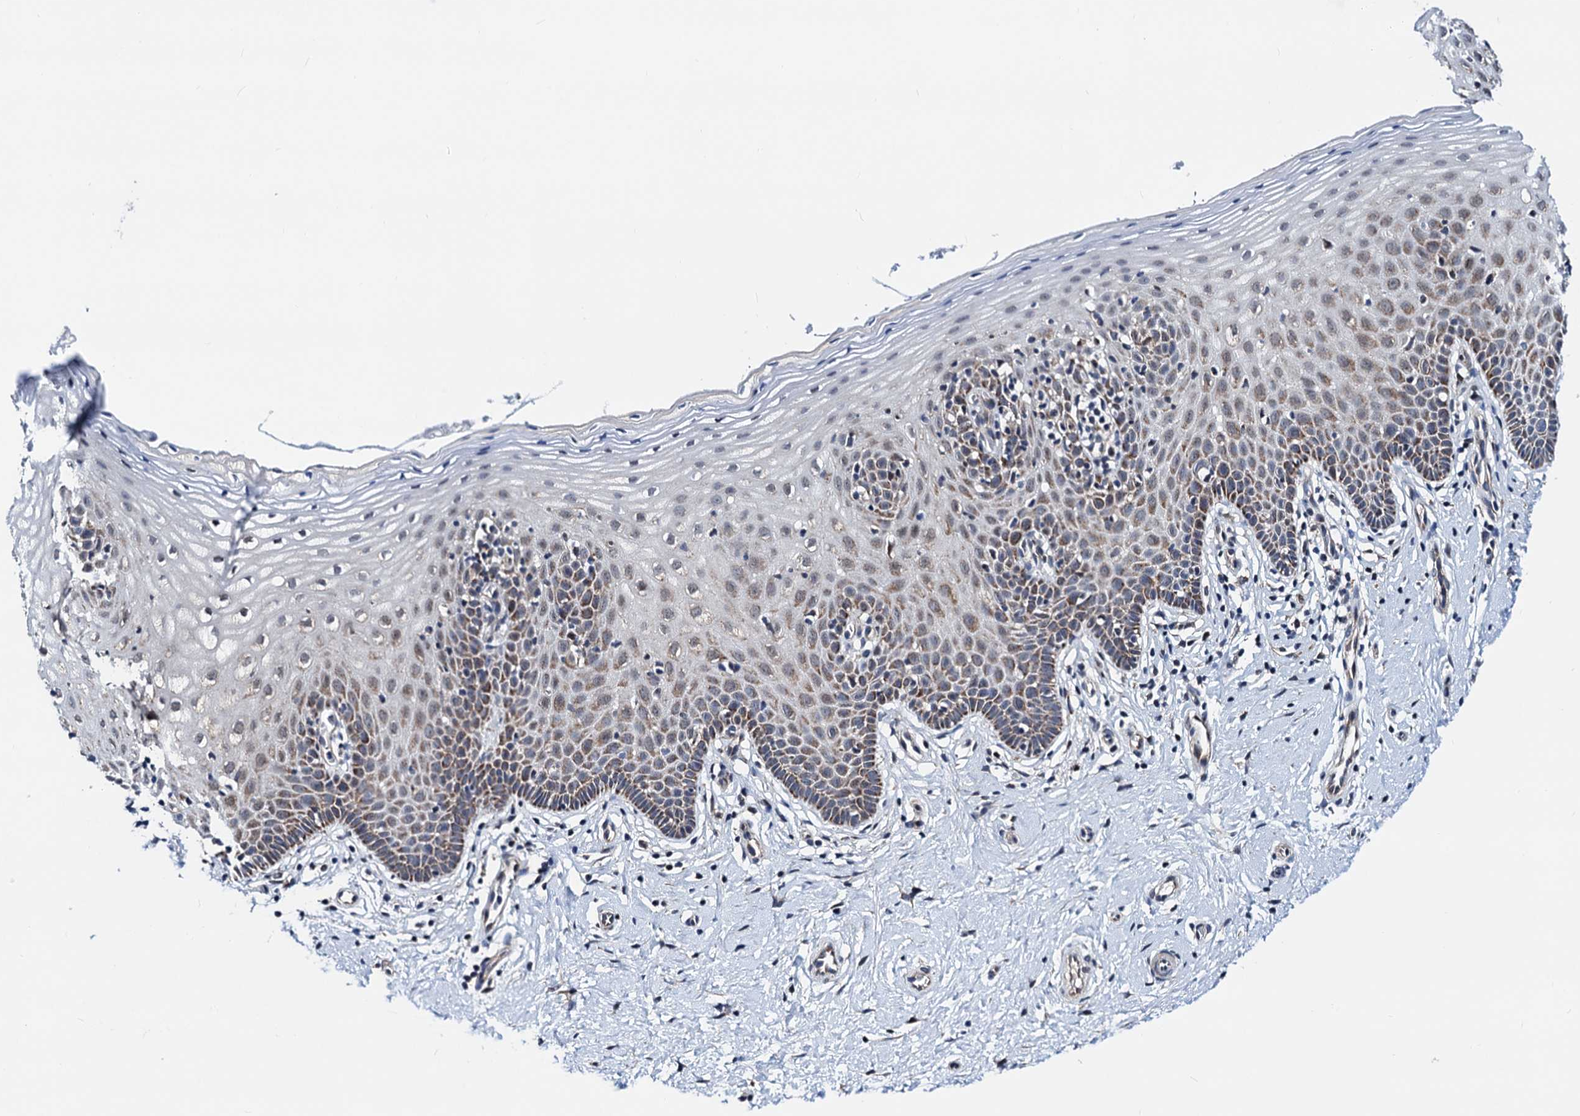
{"staining": {"intensity": "moderate", "quantity": ">75%", "location": "cytoplasmic/membranous"}, "tissue": "cervix", "cell_type": "Glandular cells", "image_type": "normal", "snomed": [{"axis": "morphology", "description": "Normal tissue, NOS"}, {"axis": "topography", "description": "Cervix"}], "caption": "This image demonstrates immunohistochemistry staining of unremarkable cervix, with medium moderate cytoplasmic/membranous expression in approximately >75% of glandular cells.", "gene": "COA4", "patient": {"sex": "female", "age": 36}}